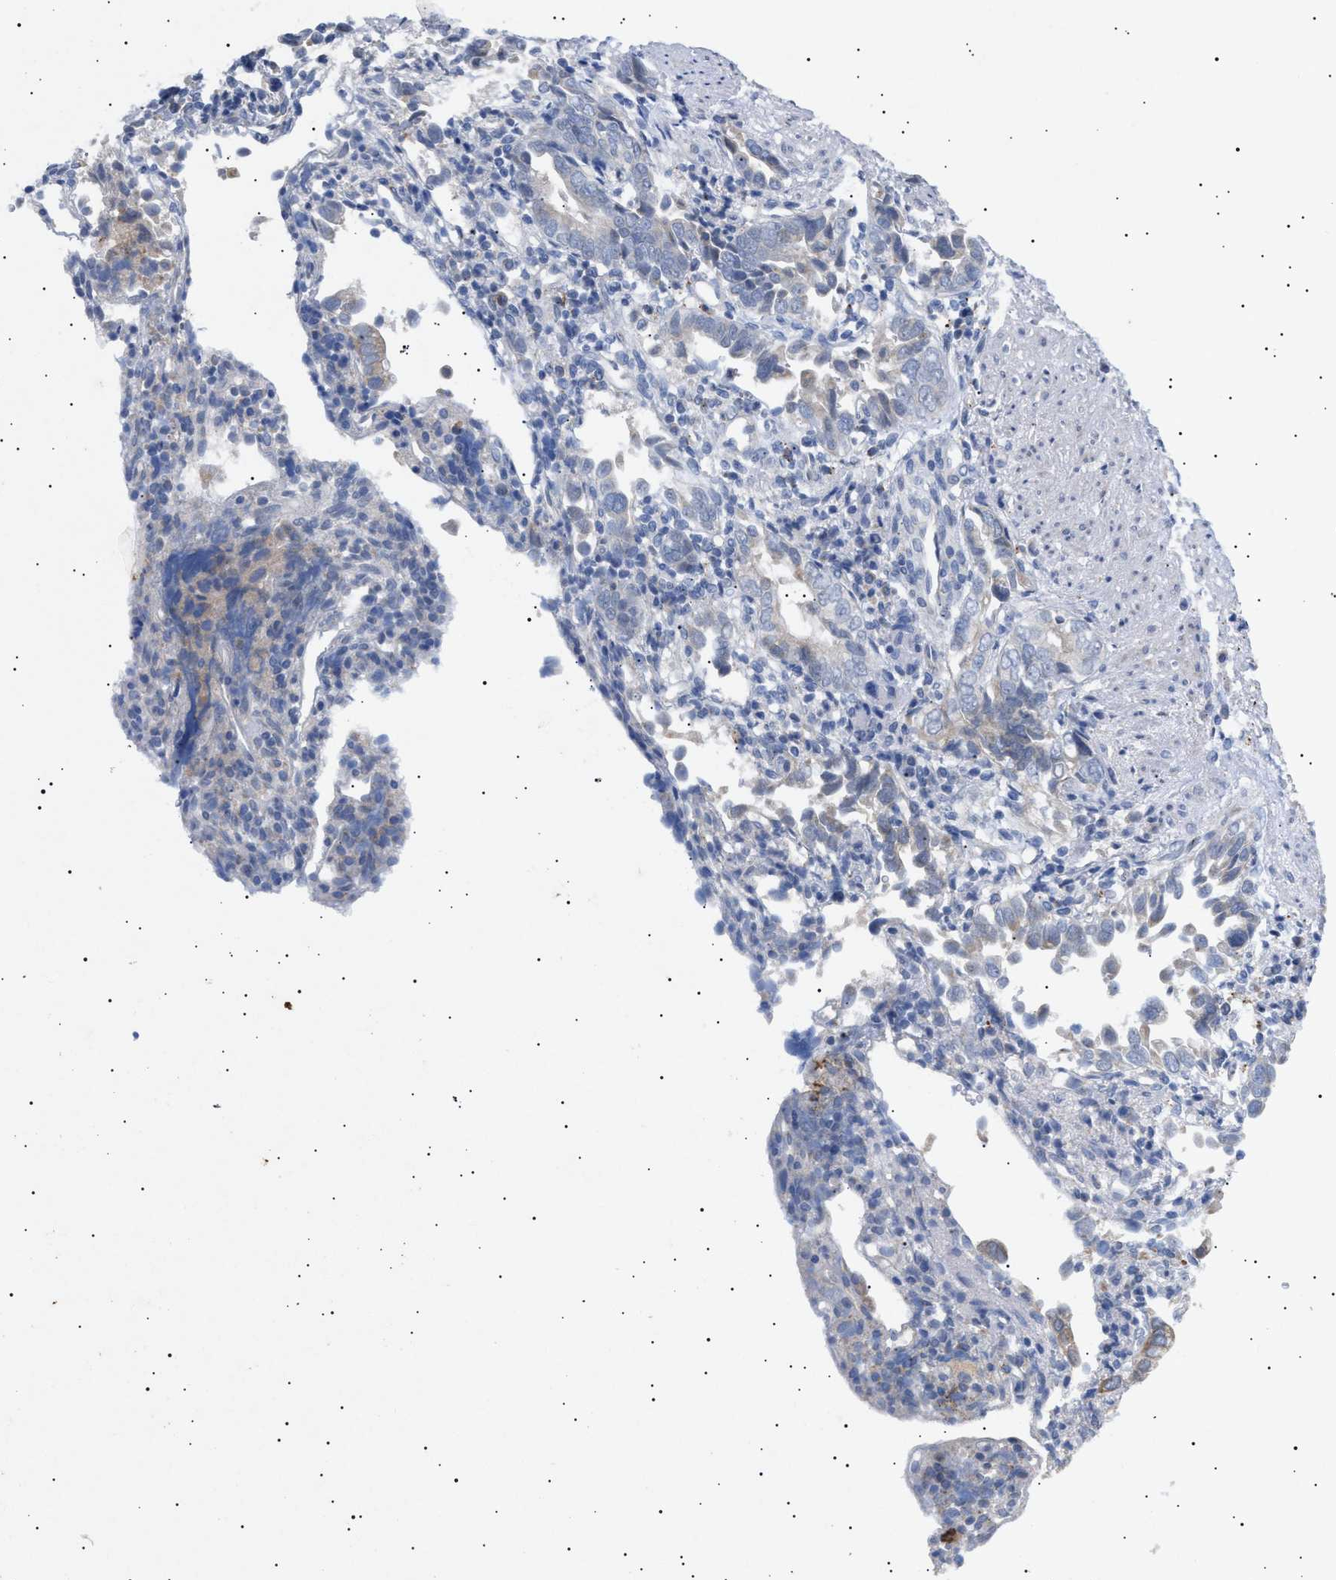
{"staining": {"intensity": "negative", "quantity": "none", "location": "none"}, "tissue": "liver cancer", "cell_type": "Tumor cells", "image_type": "cancer", "snomed": [{"axis": "morphology", "description": "Cholangiocarcinoma"}, {"axis": "topography", "description": "Liver"}], "caption": "The immunohistochemistry micrograph has no significant staining in tumor cells of liver cancer tissue.", "gene": "SIRT5", "patient": {"sex": "female", "age": 79}}